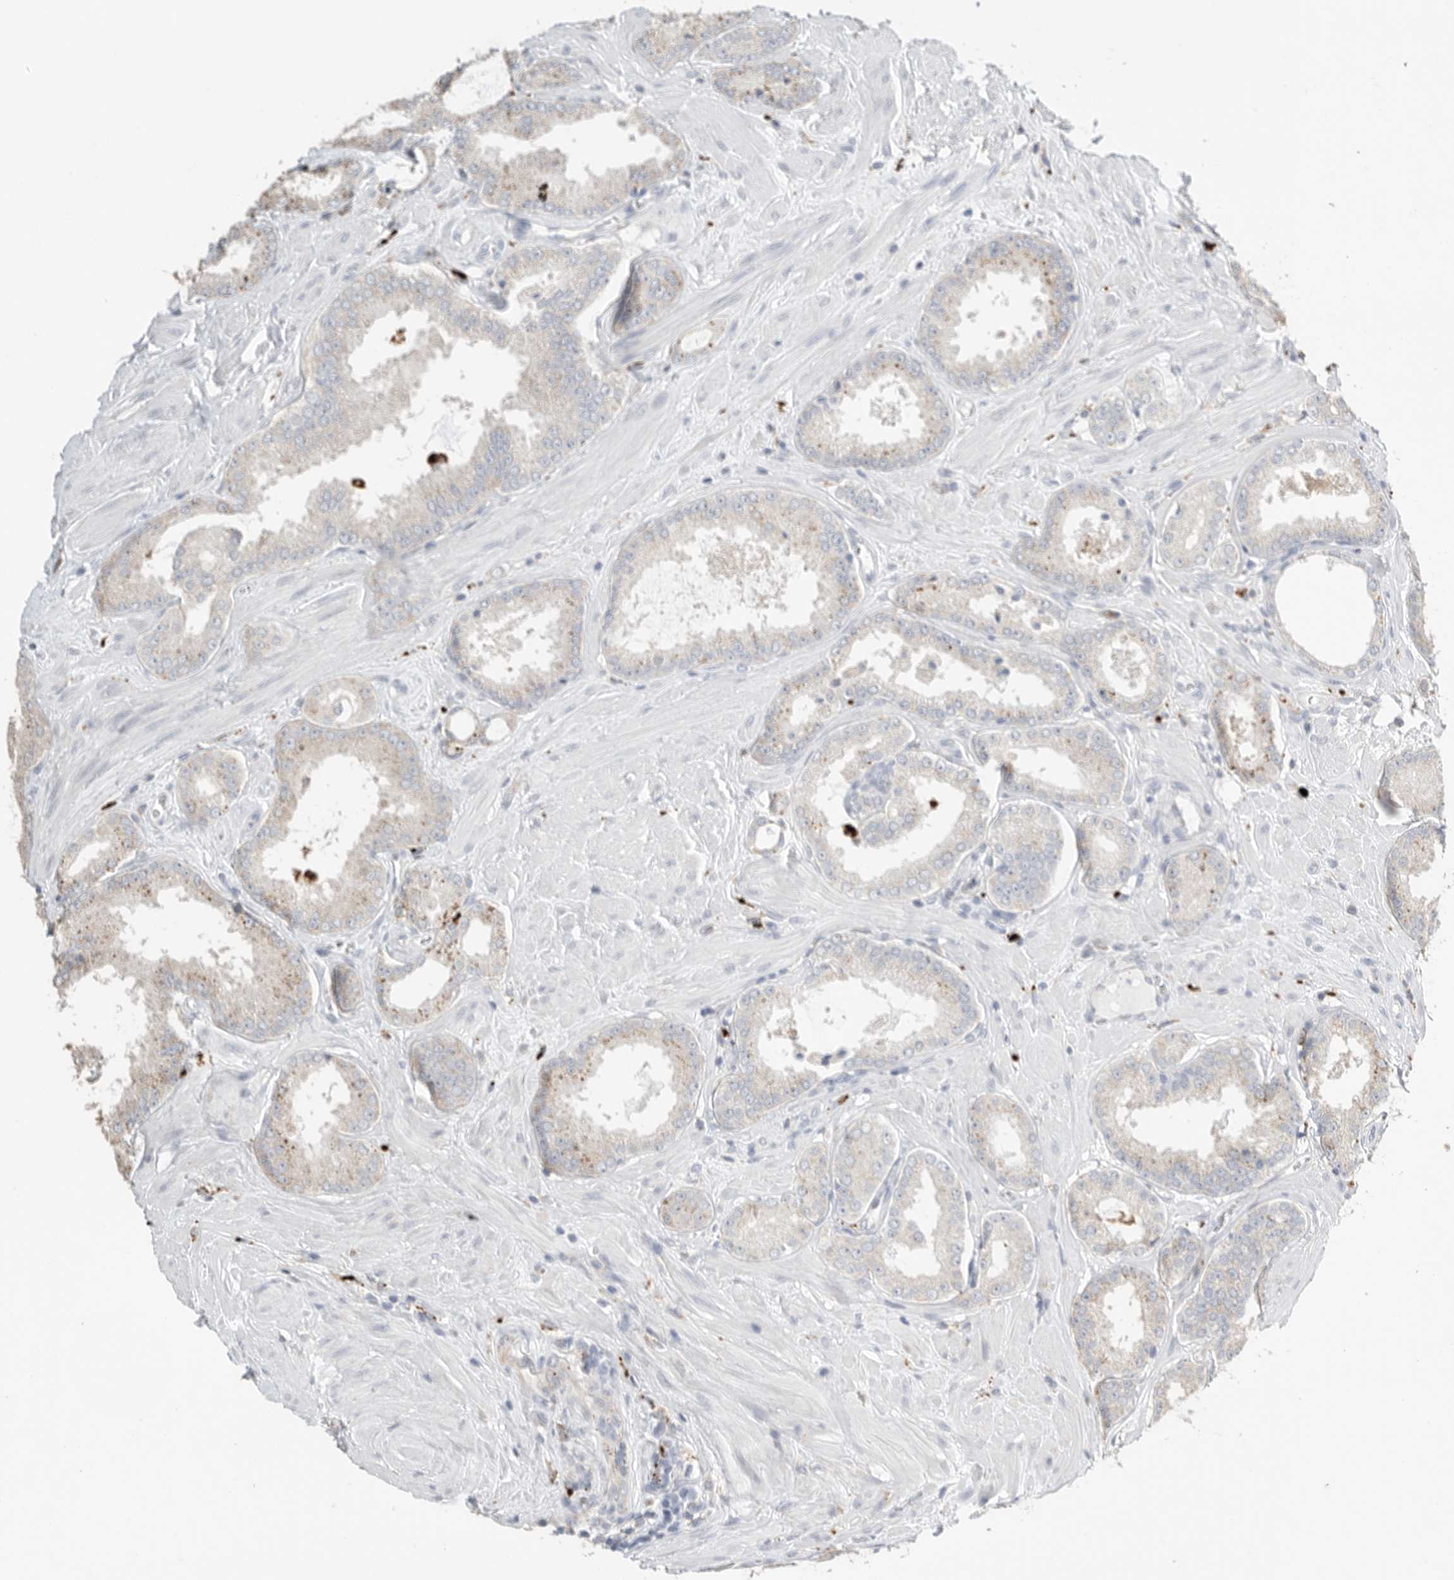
{"staining": {"intensity": "weak", "quantity": "25%-75%", "location": "cytoplasmic/membranous"}, "tissue": "prostate cancer", "cell_type": "Tumor cells", "image_type": "cancer", "snomed": [{"axis": "morphology", "description": "Adenocarcinoma, Low grade"}, {"axis": "topography", "description": "Prostate"}], "caption": "Immunohistochemical staining of low-grade adenocarcinoma (prostate) reveals low levels of weak cytoplasmic/membranous protein expression in approximately 25%-75% of tumor cells. (IHC, brightfield microscopy, high magnification).", "gene": "GGH", "patient": {"sex": "male", "age": 62}}